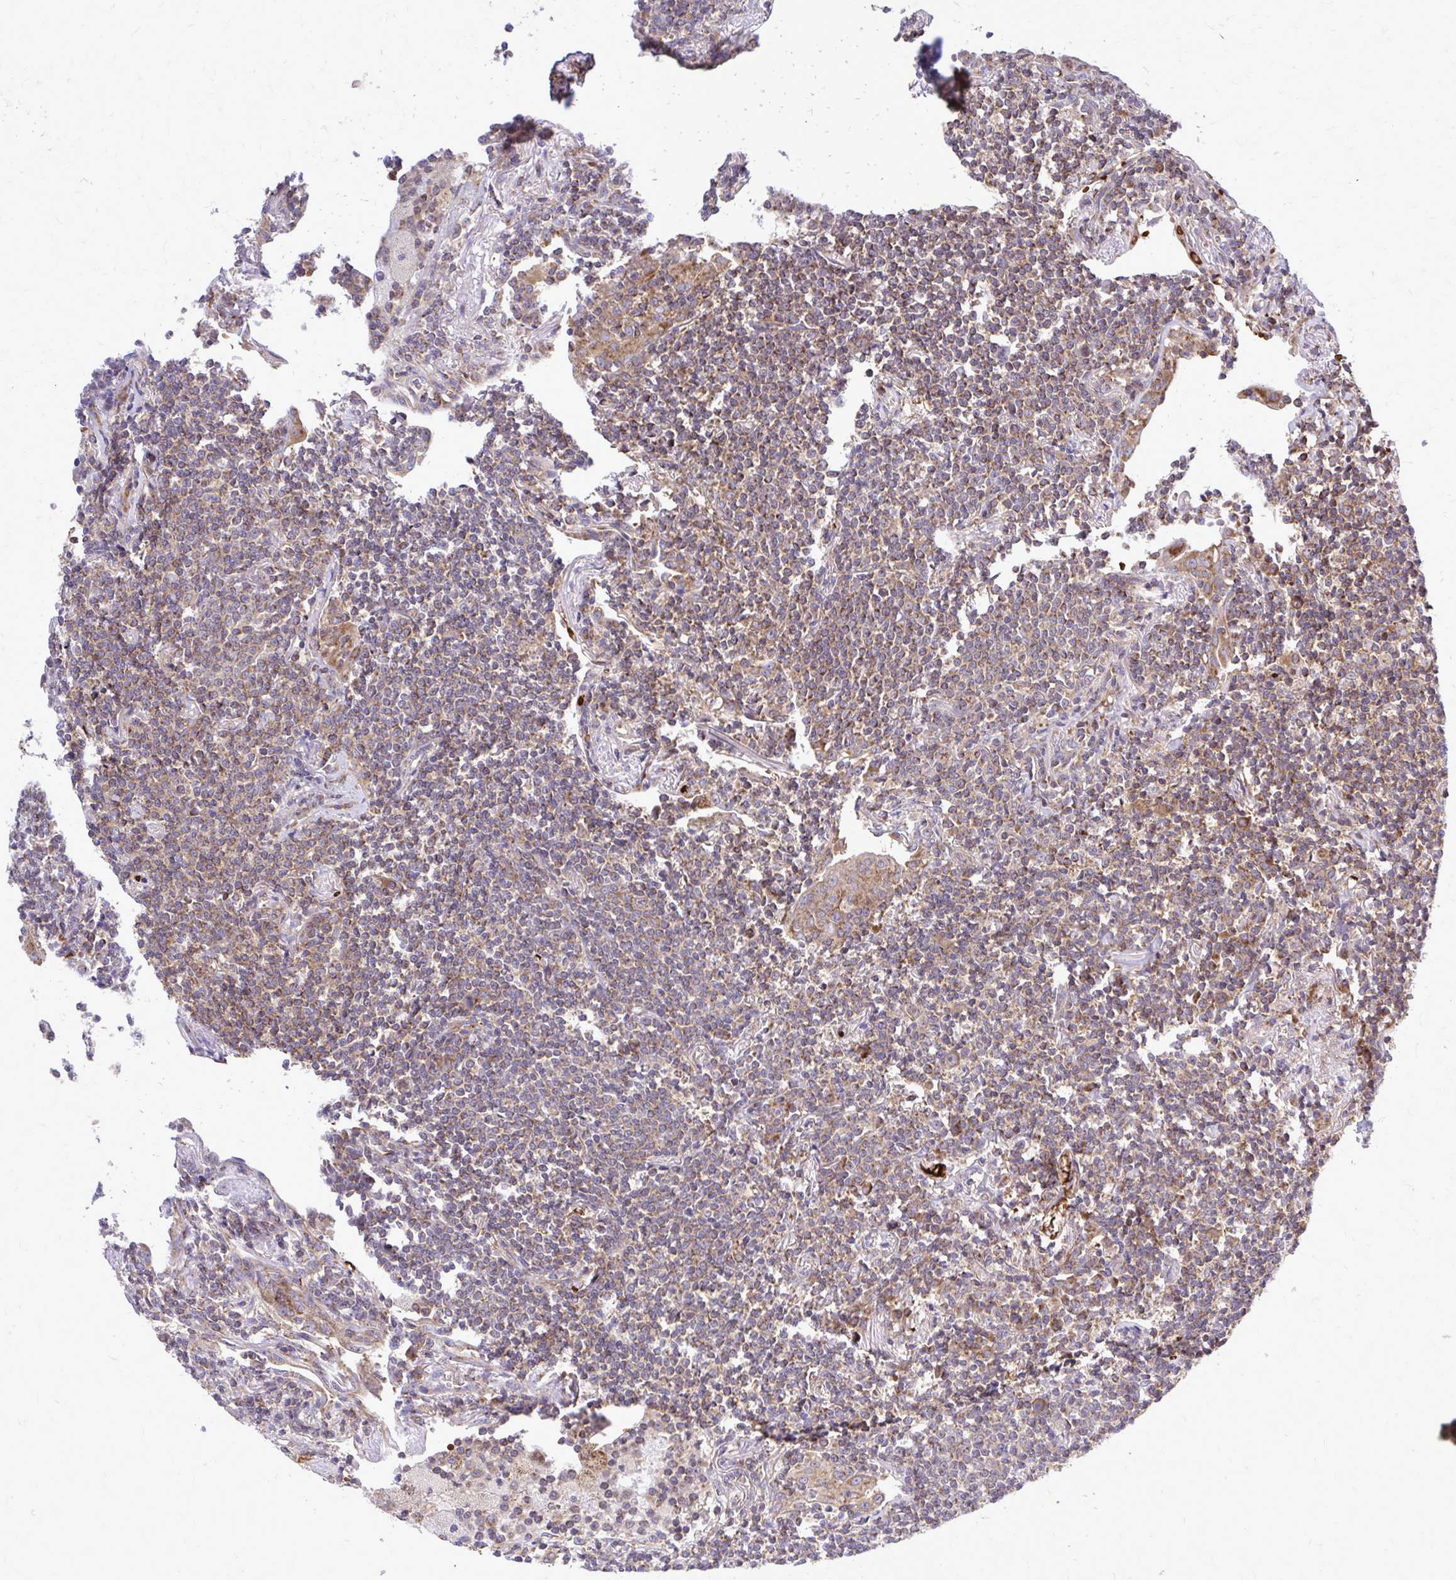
{"staining": {"intensity": "weak", "quantity": "25%-75%", "location": "cytoplasmic/membranous"}, "tissue": "lymphoma", "cell_type": "Tumor cells", "image_type": "cancer", "snomed": [{"axis": "morphology", "description": "Malignant lymphoma, non-Hodgkin's type, Low grade"}, {"axis": "topography", "description": "Lung"}], "caption": "This histopathology image reveals malignant lymphoma, non-Hodgkin's type (low-grade) stained with immunohistochemistry (IHC) to label a protein in brown. The cytoplasmic/membranous of tumor cells show weak positivity for the protein. Nuclei are counter-stained blue.", "gene": "PDK4", "patient": {"sex": "female", "age": 71}}